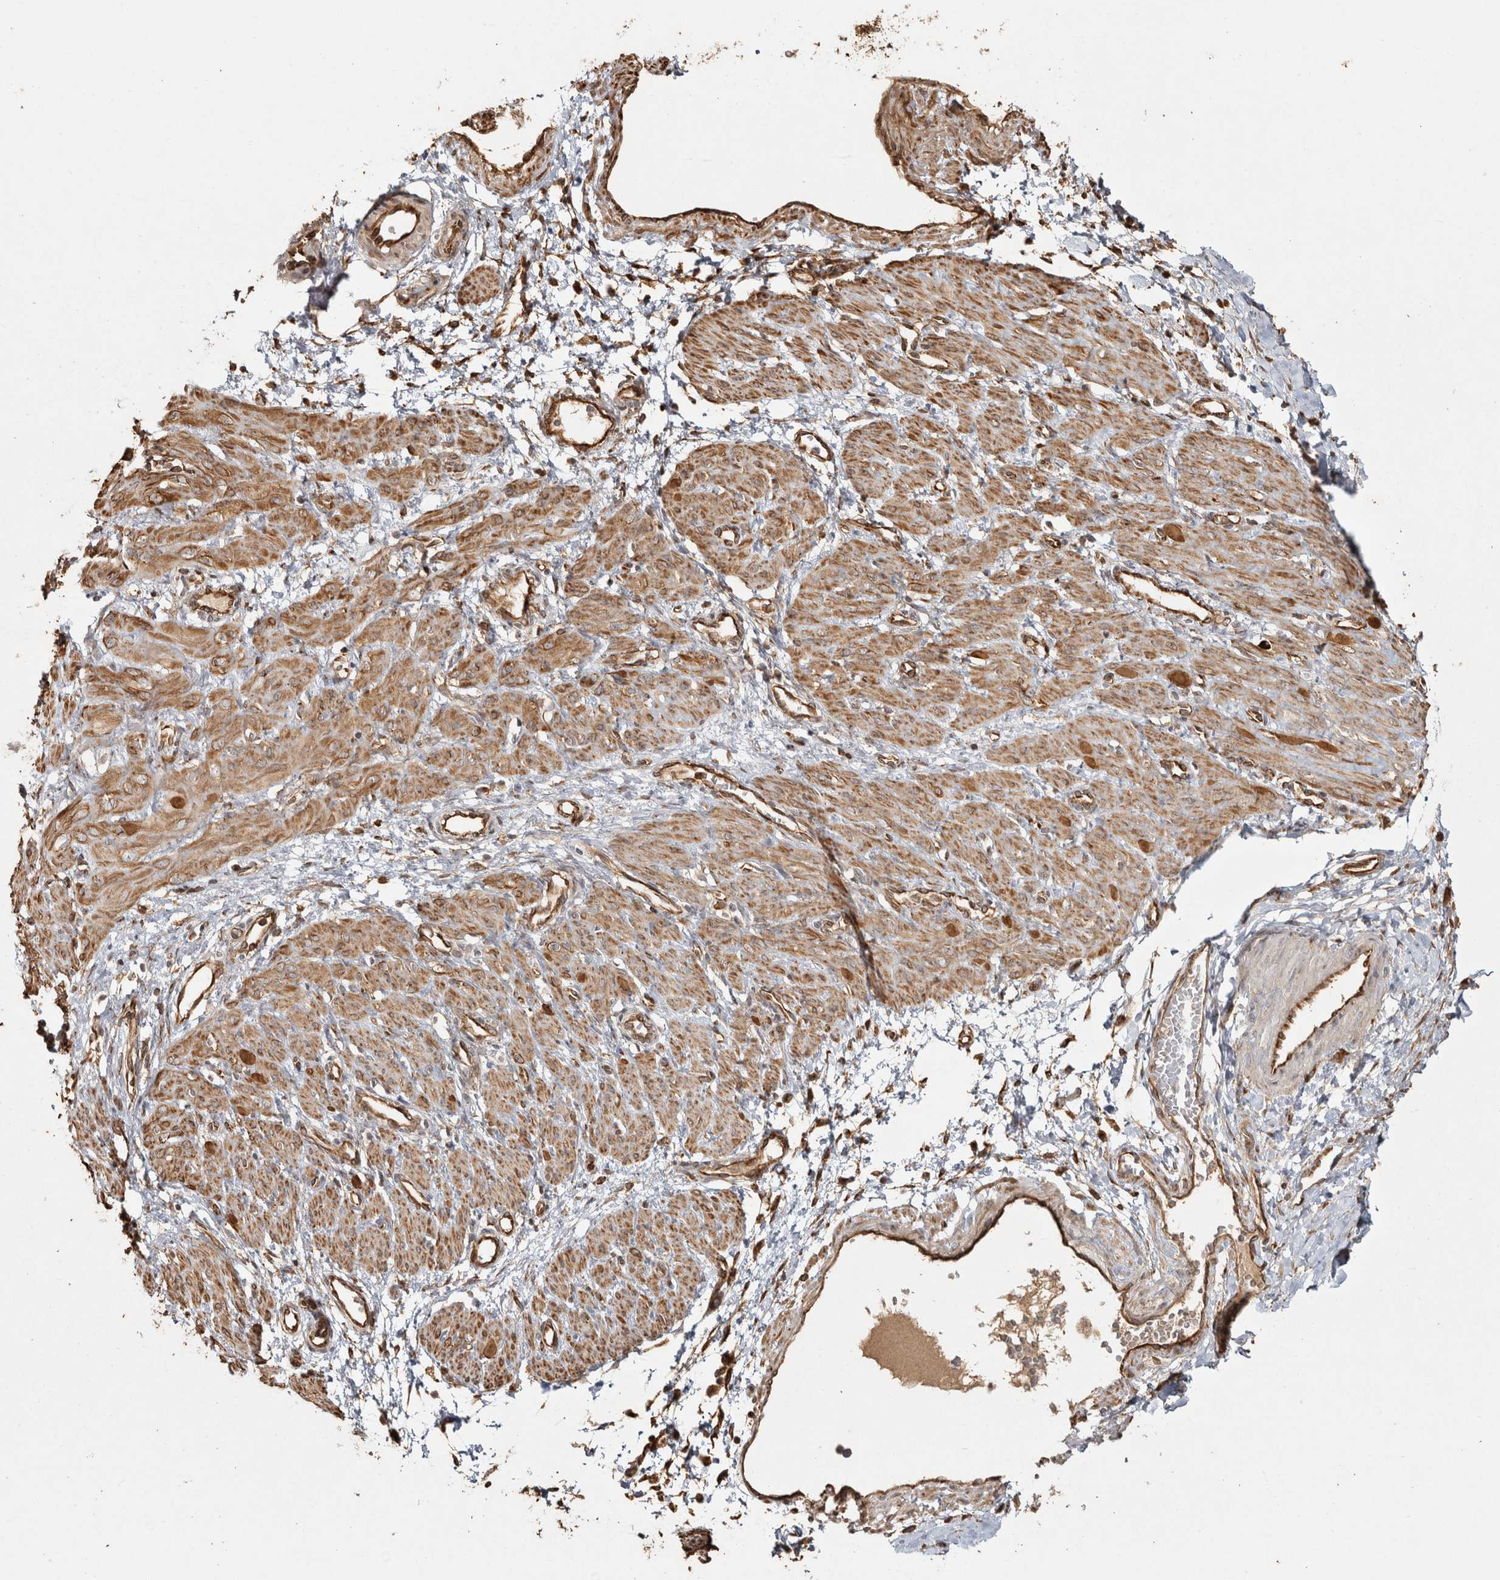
{"staining": {"intensity": "moderate", "quantity": ">75%", "location": "cytoplasmic/membranous"}, "tissue": "smooth muscle", "cell_type": "Smooth muscle cells", "image_type": "normal", "snomed": [{"axis": "morphology", "description": "Normal tissue, NOS"}, {"axis": "topography", "description": "Endometrium"}], "caption": "Protein positivity by immunohistochemistry demonstrates moderate cytoplasmic/membranous staining in approximately >75% of smooth muscle cells in benign smooth muscle.", "gene": "CAMSAP2", "patient": {"sex": "female", "age": 33}}